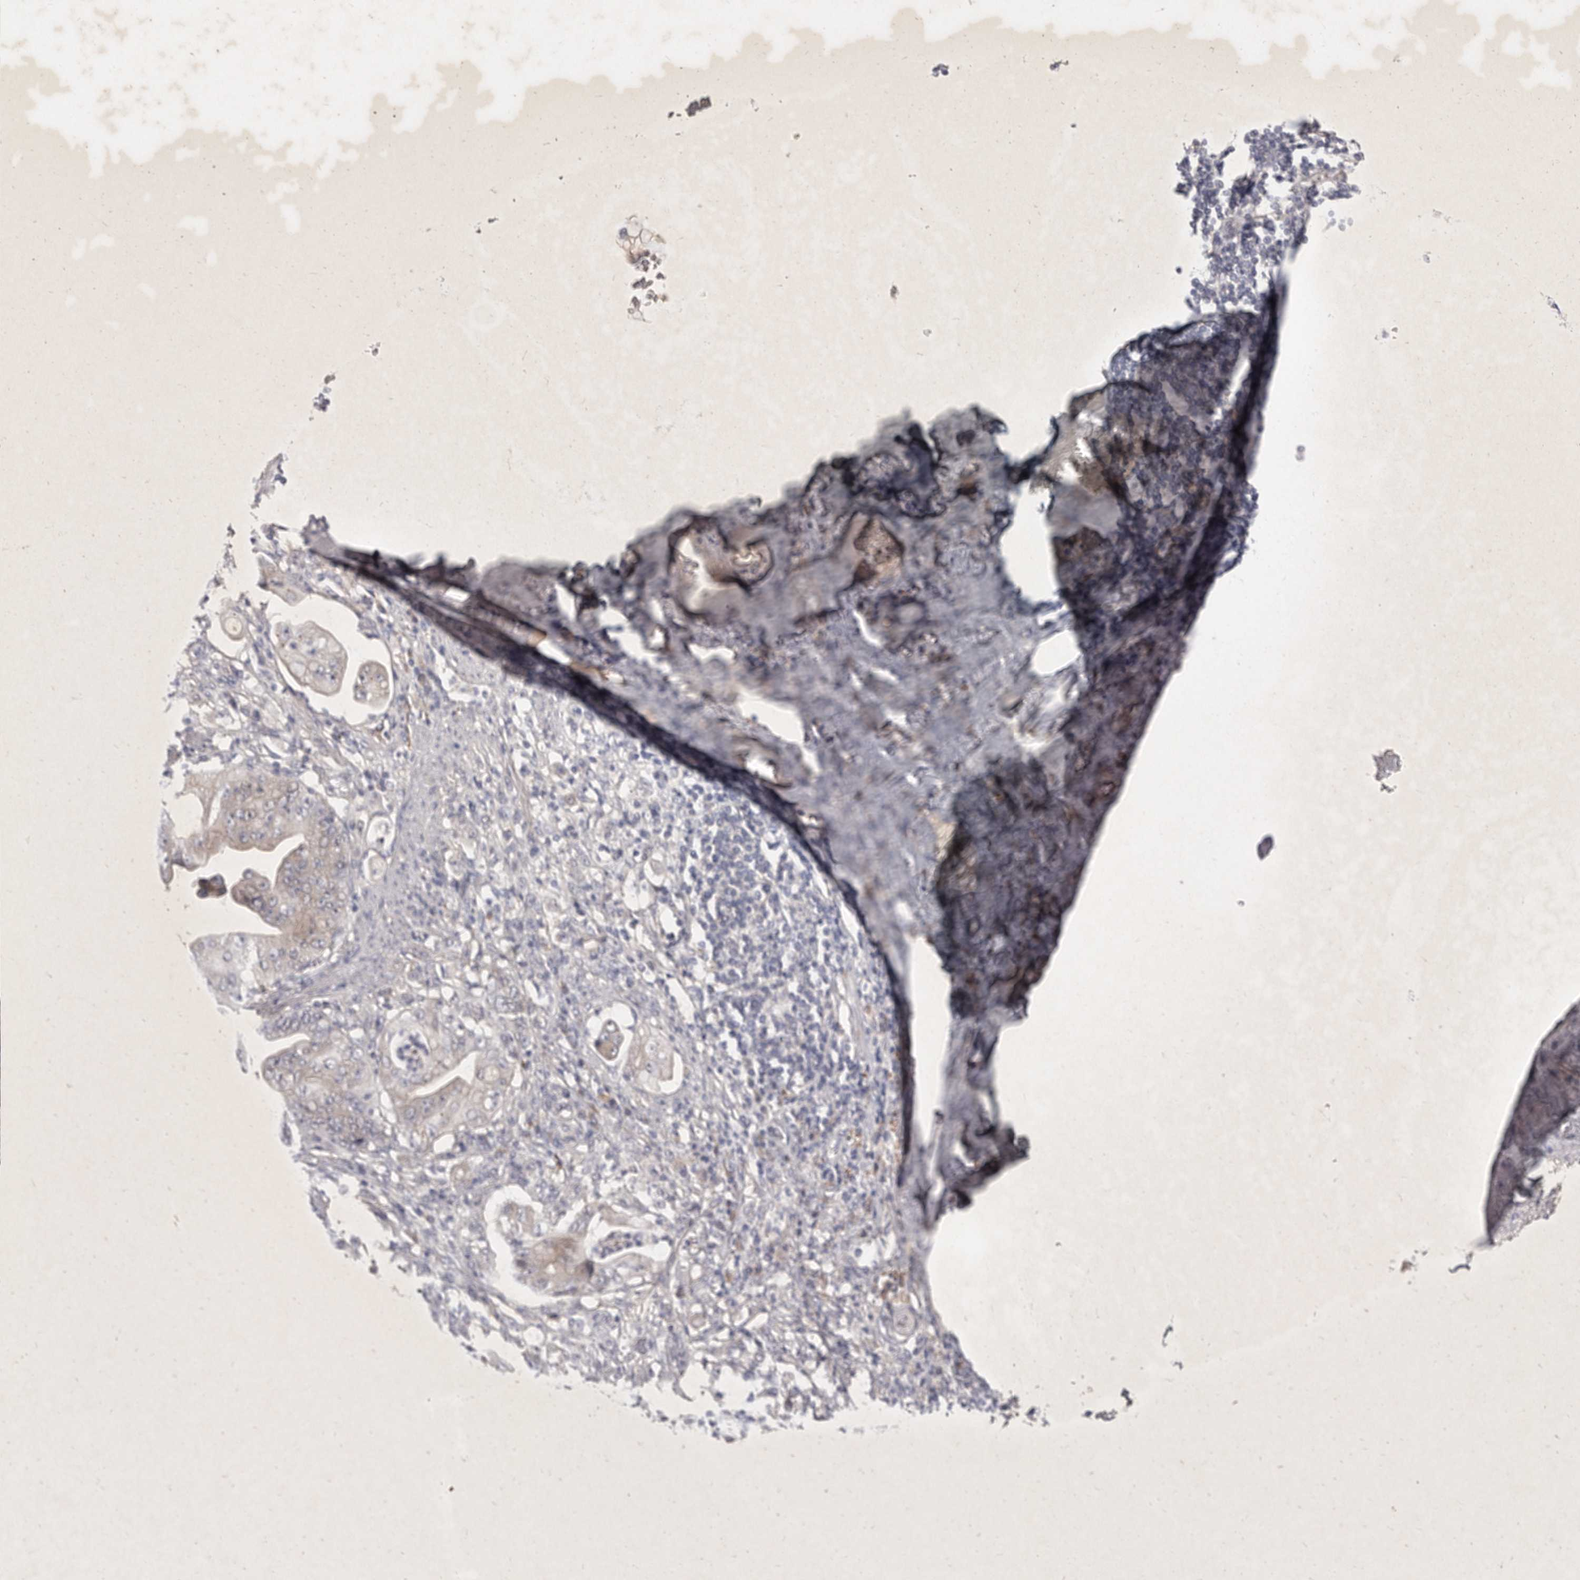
{"staining": {"intensity": "weak", "quantity": "<25%", "location": "cytoplasmic/membranous"}, "tissue": "stomach cancer", "cell_type": "Tumor cells", "image_type": "cancer", "snomed": [{"axis": "morphology", "description": "Adenocarcinoma, NOS"}, {"axis": "topography", "description": "Stomach"}], "caption": "This is an immunohistochemistry photomicrograph of human stomach cancer. There is no staining in tumor cells.", "gene": "SLC22A1", "patient": {"sex": "female", "age": 73}}